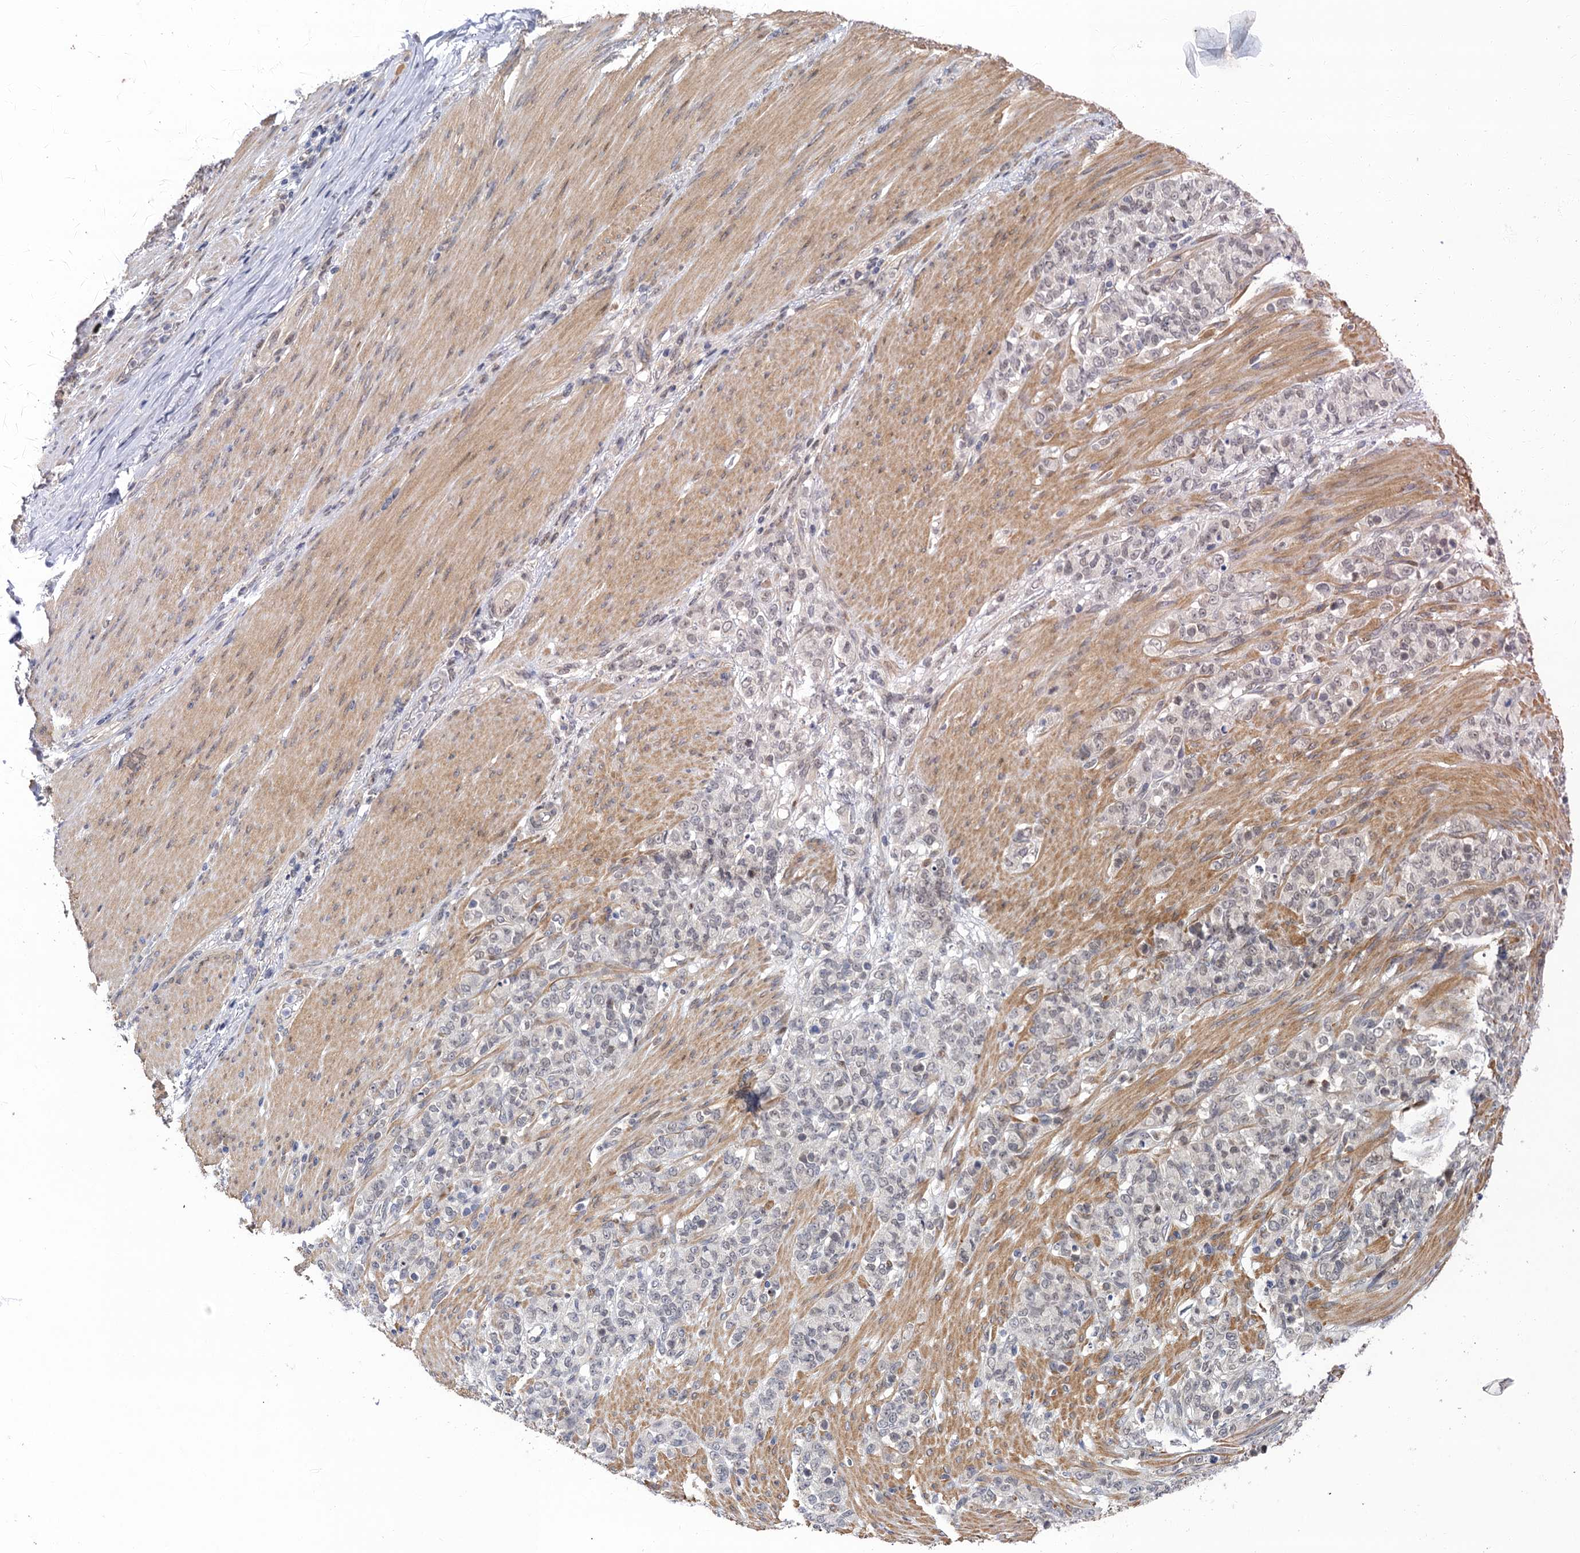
{"staining": {"intensity": "negative", "quantity": "none", "location": "none"}, "tissue": "stomach cancer", "cell_type": "Tumor cells", "image_type": "cancer", "snomed": [{"axis": "morphology", "description": "Adenocarcinoma, NOS"}, {"axis": "topography", "description": "Stomach"}], "caption": "Adenocarcinoma (stomach) stained for a protein using immunohistochemistry (IHC) reveals no positivity tumor cells.", "gene": "NEK8", "patient": {"sex": "female", "age": 79}}